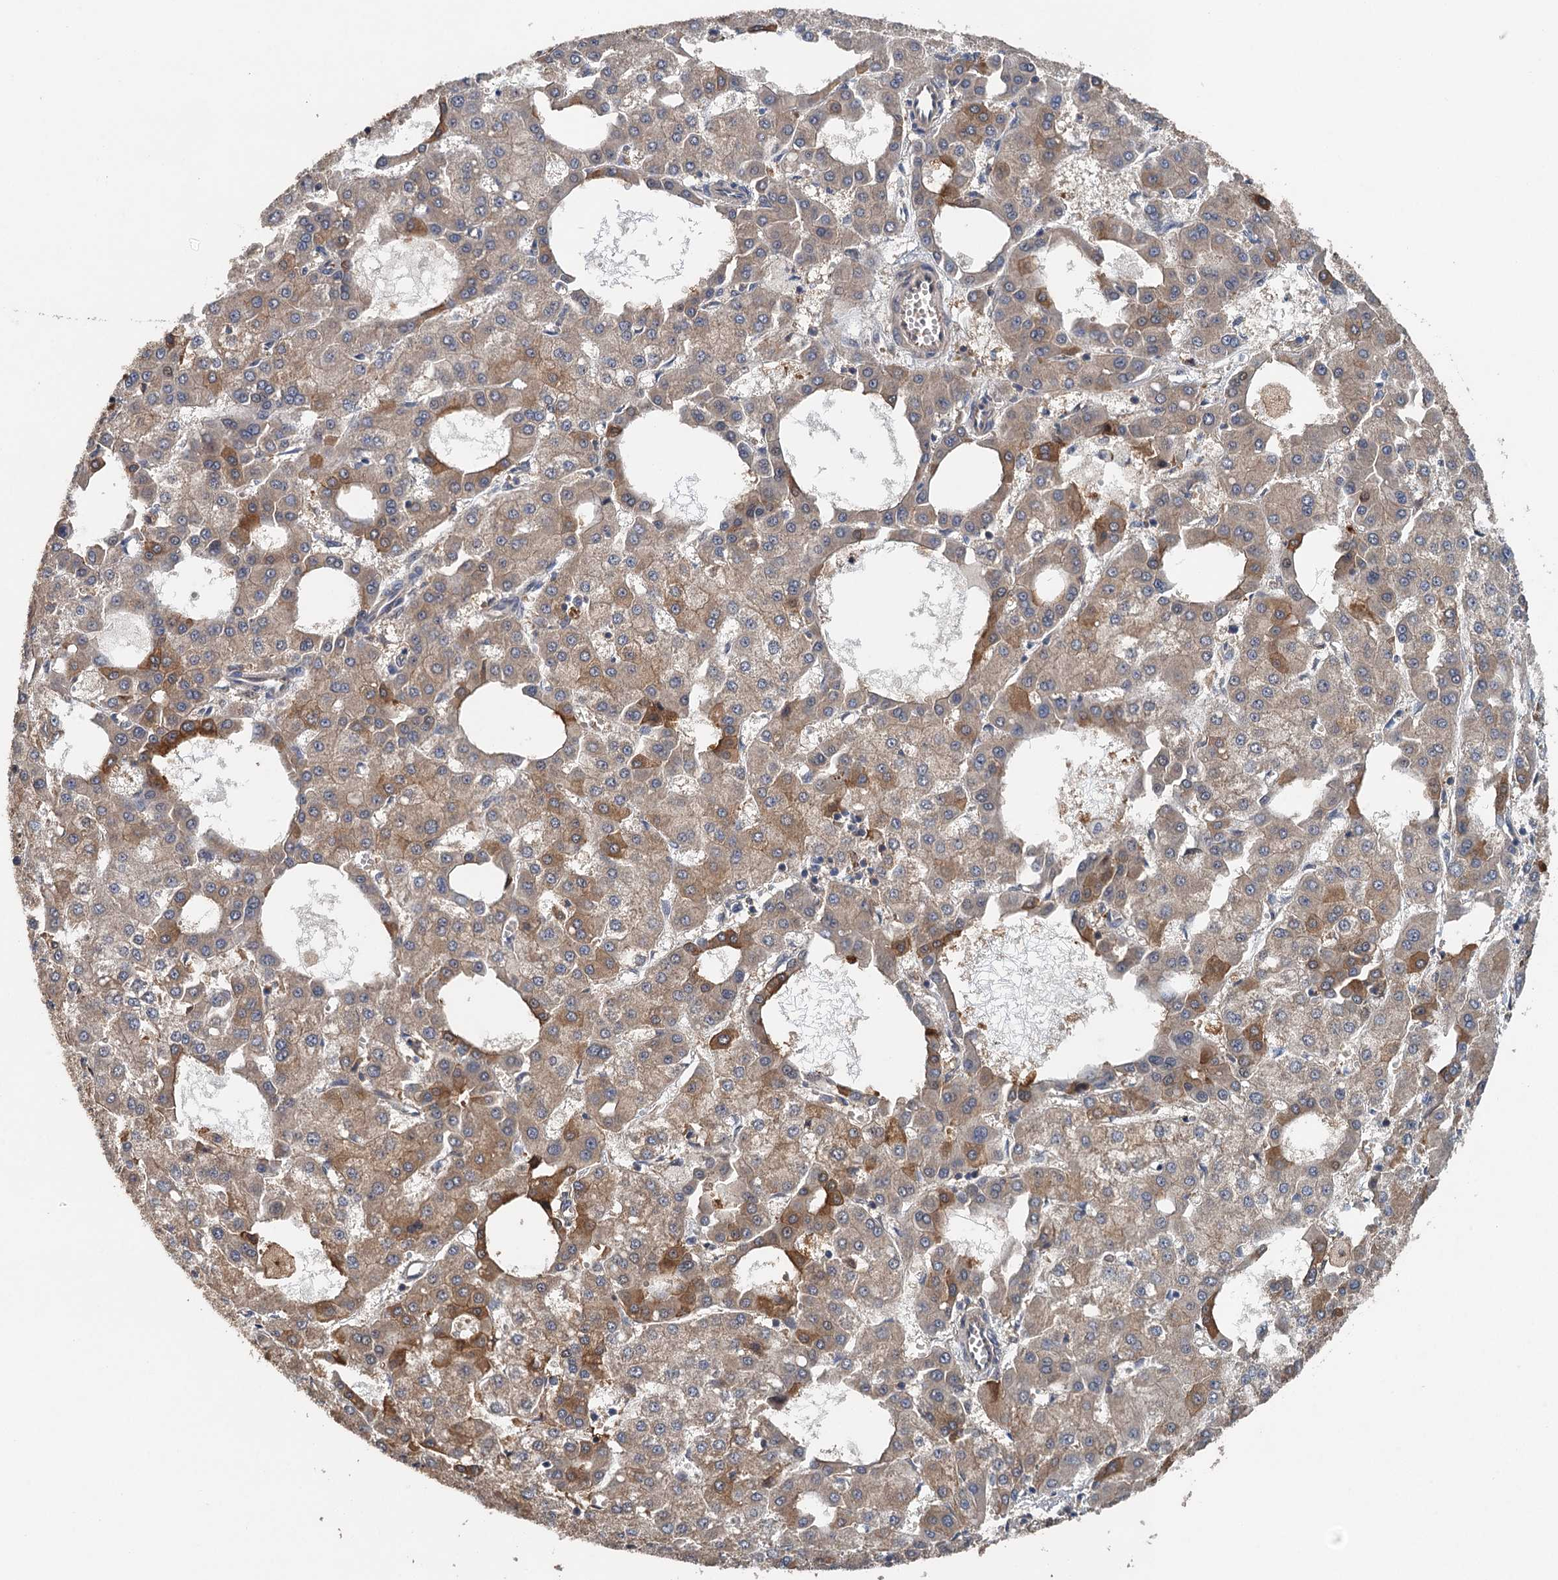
{"staining": {"intensity": "moderate", "quantity": ">75%", "location": "cytoplasmic/membranous"}, "tissue": "liver cancer", "cell_type": "Tumor cells", "image_type": "cancer", "snomed": [{"axis": "morphology", "description": "Carcinoma, Hepatocellular, NOS"}, {"axis": "topography", "description": "Liver"}], "caption": "Immunohistochemical staining of human liver cancer exhibits medium levels of moderate cytoplasmic/membranous positivity in approximately >75% of tumor cells.", "gene": "RSAD2", "patient": {"sex": "male", "age": 47}}